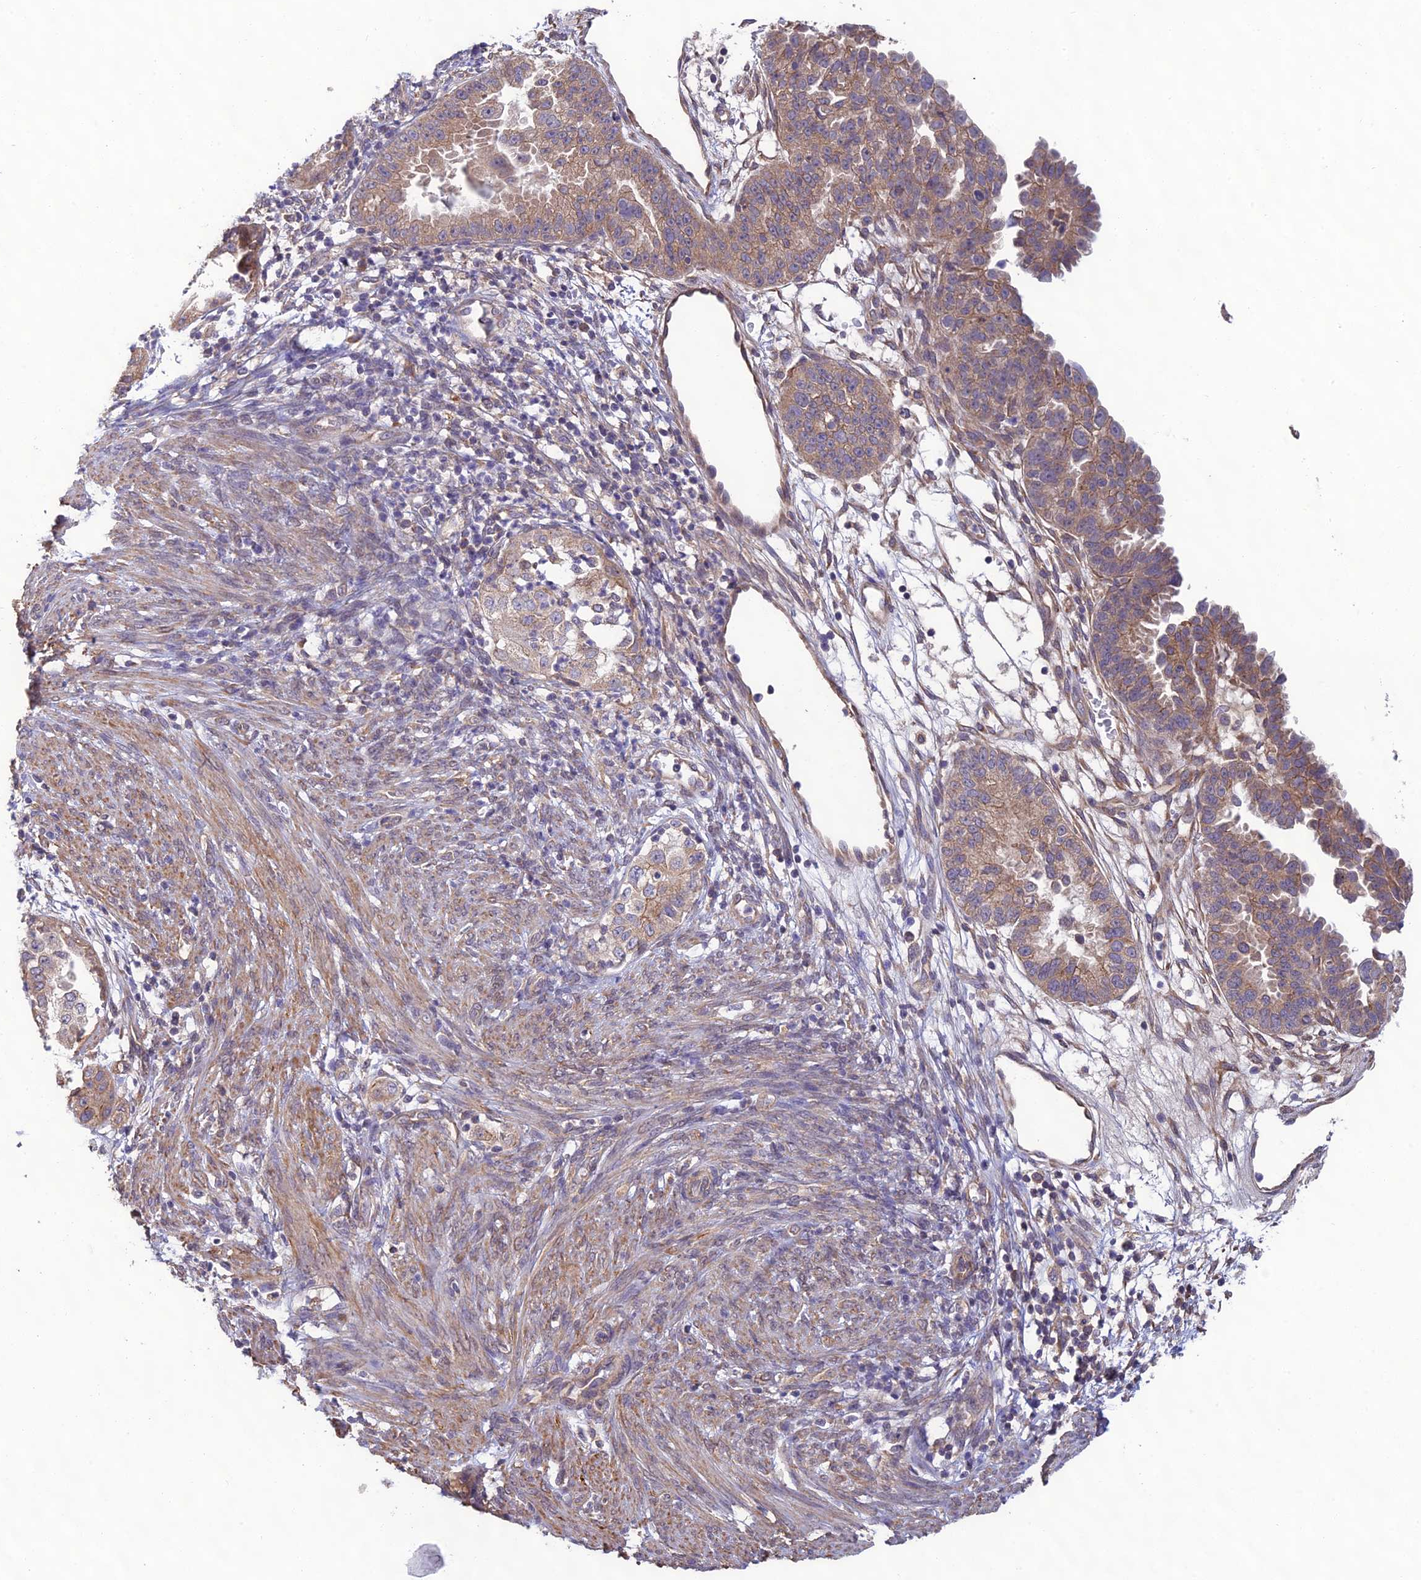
{"staining": {"intensity": "moderate", "quantity": ">75%", "location": "cytoplasmic/membranous"}, "tissue": "endometrial cancer", "cell_type": "Tumor cells", "image_type": "cancer", "snomed": [{"axis": "morphology", "description": "Adenocarcinoma, NOS"}, {"axis": "topography", "description": "Endometrium"}], "caption": "Human adenocarcinoma (endometrial) stained for a protein (brown) reveals moderate cytoplasmic/membranous positive positivity in about >75% of tumor cells.", "gene": "MRNIP", "patient": {"sex": "female", "age": 85}}